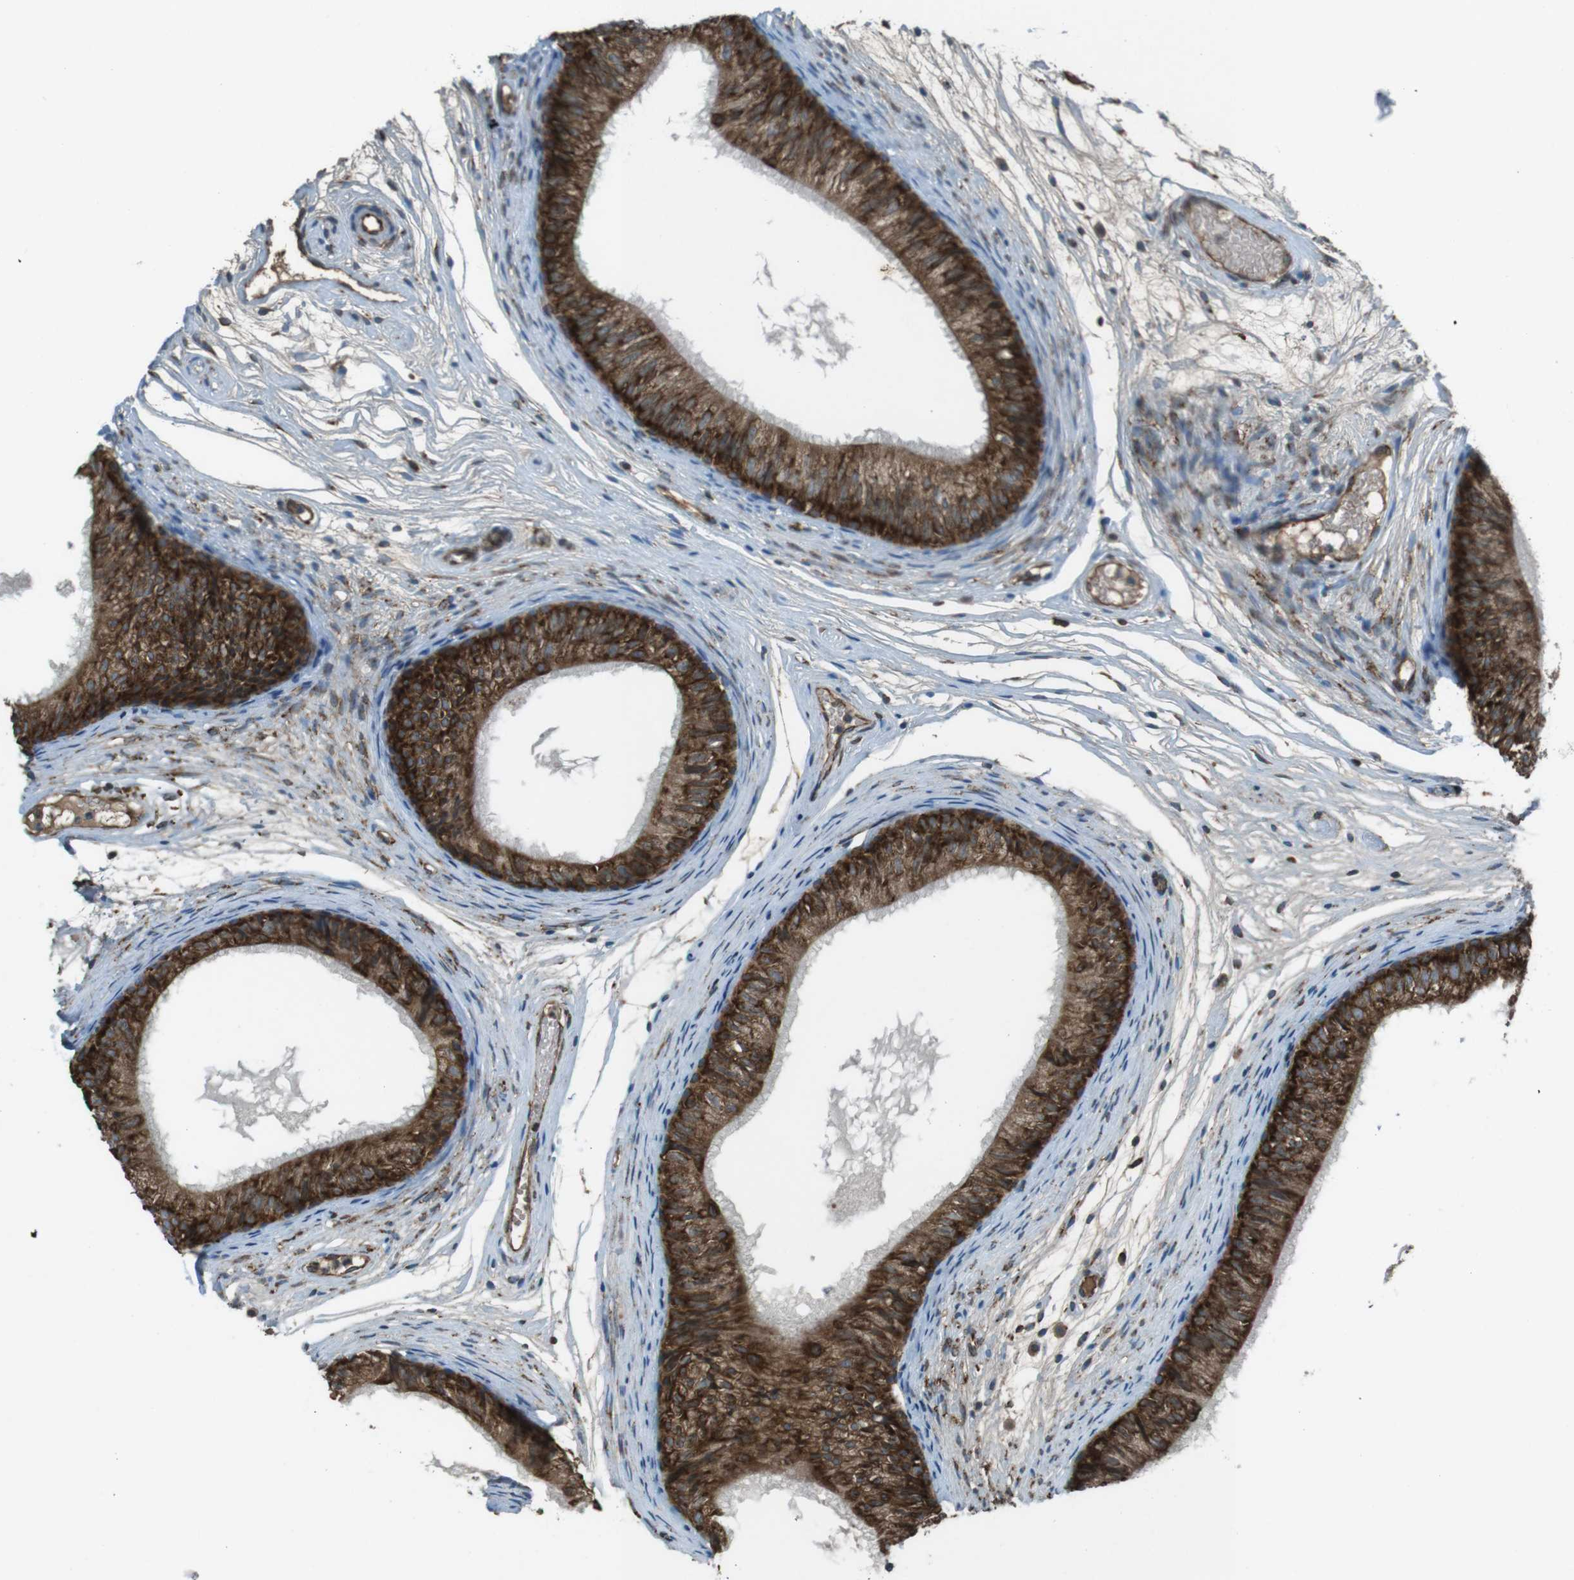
{"staining": {"intensity": "strong", "quantity": ">75%", "location": "cytoplasmic/membranous"}, "tissue": "epididymis", "cell_type": "Glandular cells", "image_type": "normal", "snomed": [{"axis": "morphology", "description": "Normal tissue, NOS"}, {"axis": "morphology", "description": "Atrophy, NOS"}, {"axis": "topography", "description": "Testis"}, {"axis": "topography", "description": "Epididymis"}], "caption": "Immunohistochemistry (IHC) micrograph of unremarkable human epididymis stained for a protein (brown), which reveals high levels of strong cytoplasmic/membranous positivity in approximately >75% of glandular cells.", "gene": "KTN1", "patient": {"sex": "male", "age": 18}}